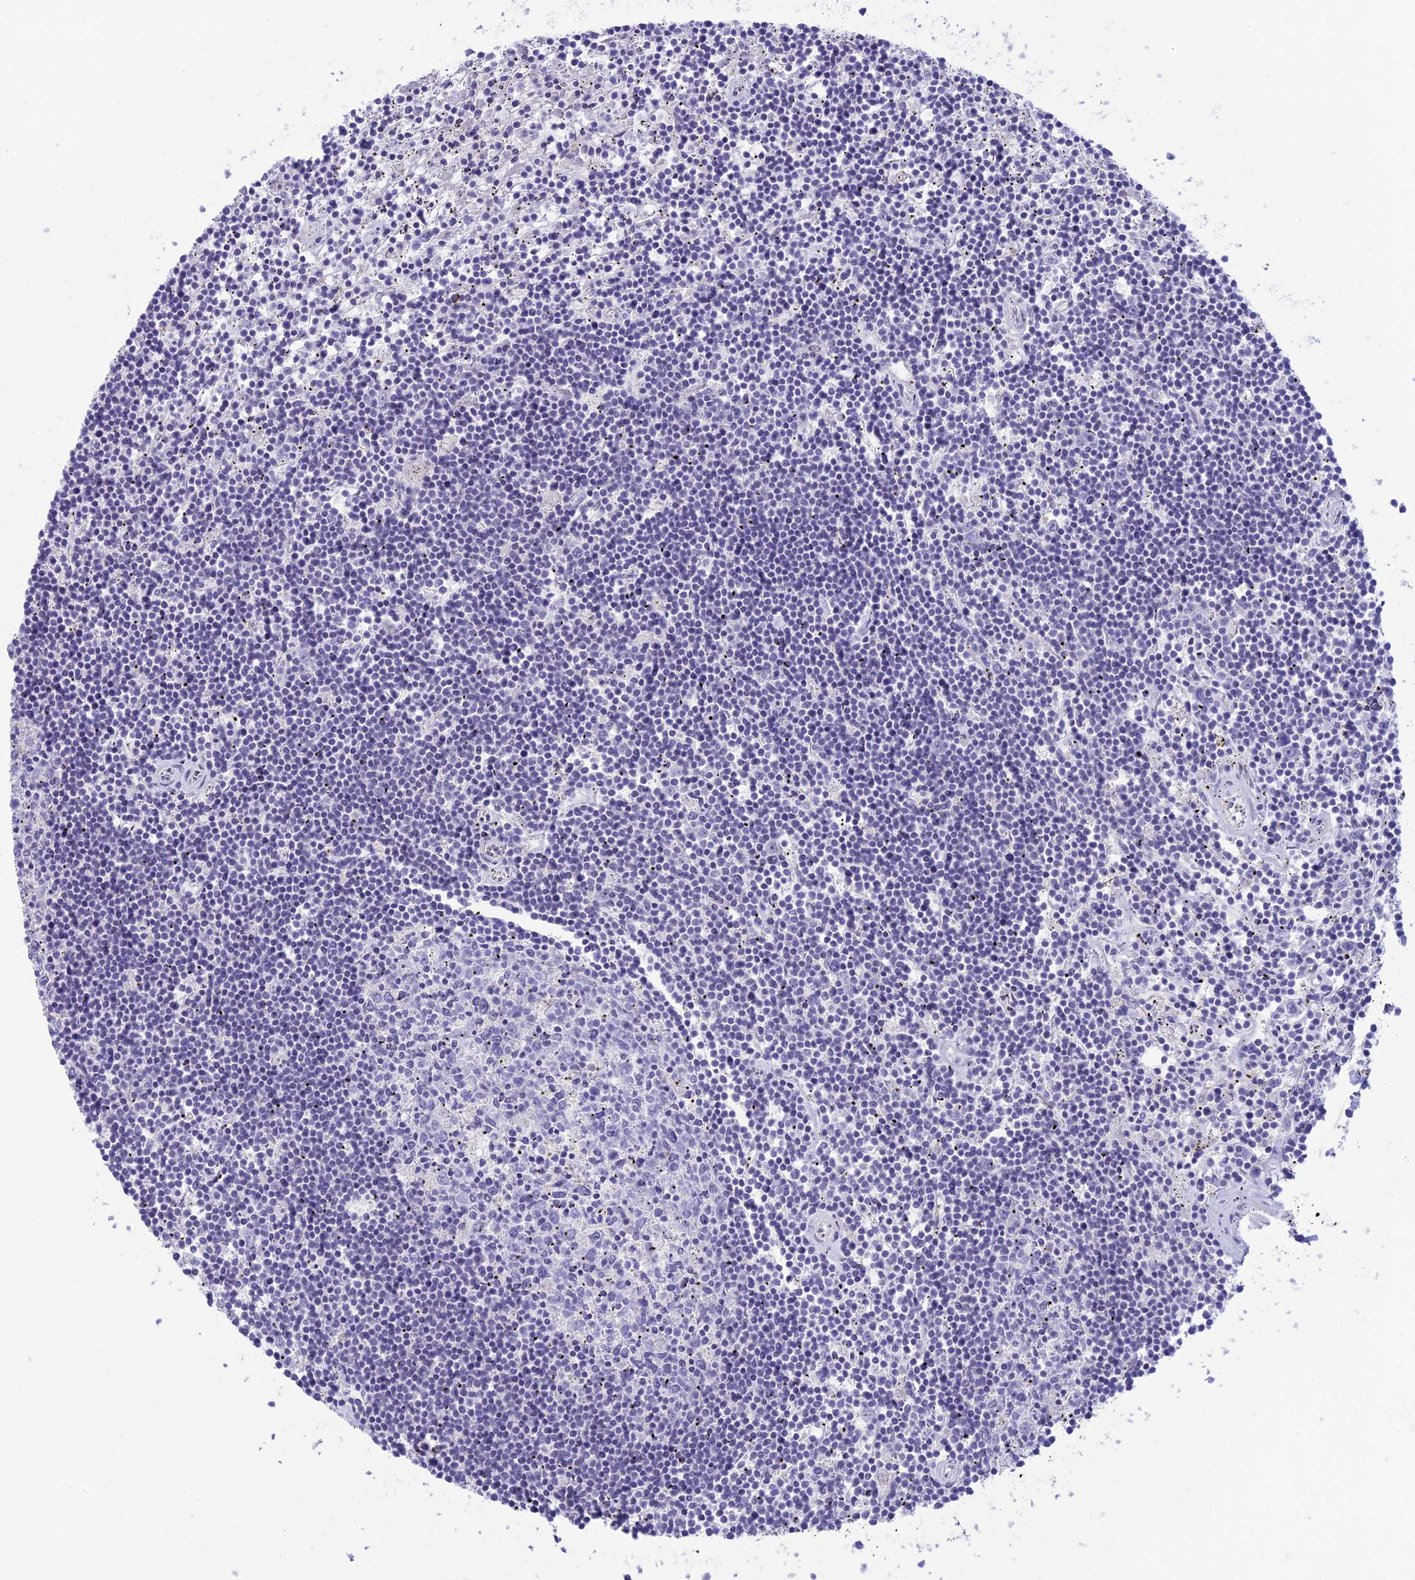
{"staining": {"intensity": "negative", "quantity": "none", "location": "none"}, "tissue": "lymphoma", "cell_type": "Tumor cells", "image_type": "cancer", "snomed": [{"axis": "morphology", "description": "Malignant lymphoma, non-Hodgkin's type, Low grade"}, {"axis": "topography", "description": "Spleen"}], "caption": "Protein analysis of malignant lymphoma, non-Hodgkin's type (low-grade) exhibits no significant positivity in tumor cells.", "gene": "DHDH", "patient": {"sex": "male", "age": 76}}